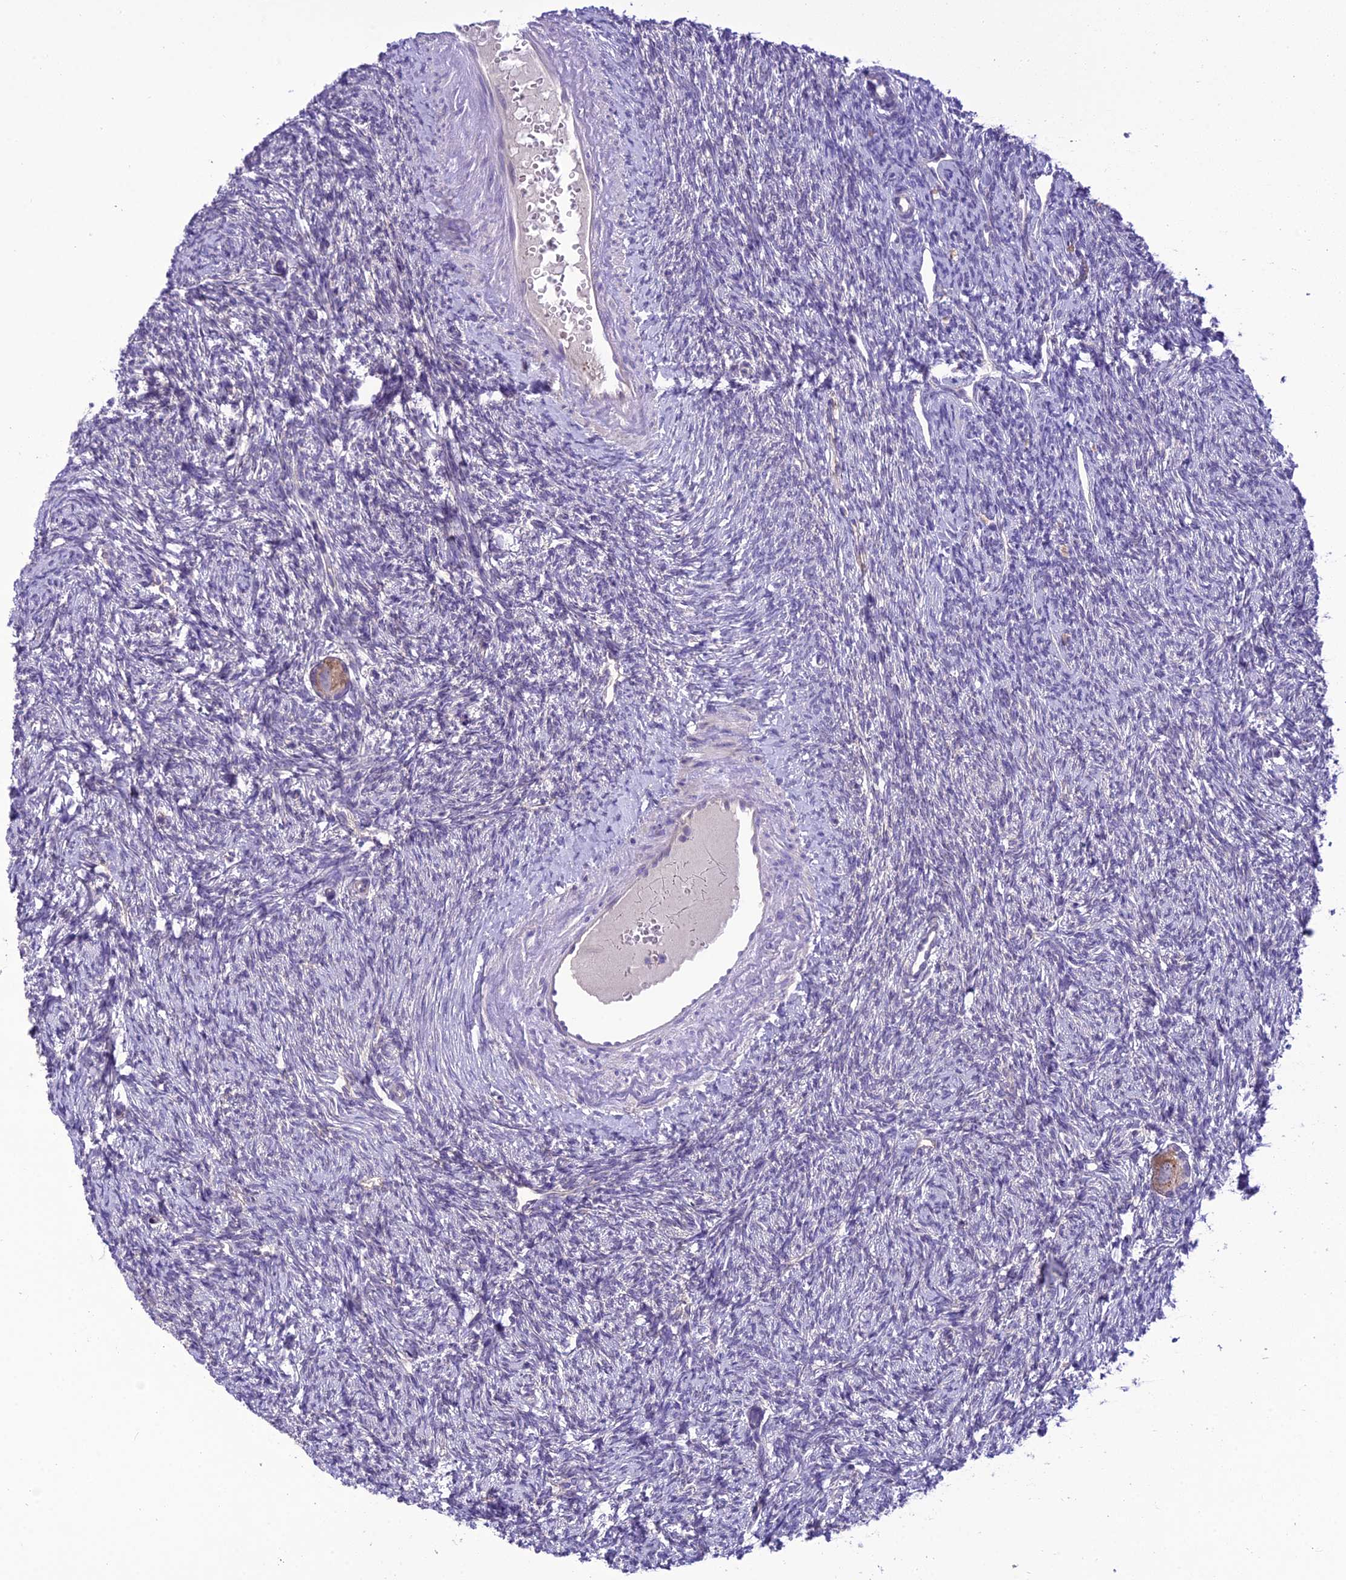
{"staining": {"intensity": "moderate", "quantity": ">75%", "location": "cytoplasmic/membranous"}, "tissue": "ovary", "cell_type": "Follicle cells", "image_type": "normal", "snomed": [{"axis": "morphology", "description": "Normal tissue, NOS"}, {"axis": "morphology", "description": "Cyst, NOS"}, {"axis": "topography", "description": "Ovary"}], "caption": "Immunohistochemistry histopathology image of unremarkable ovary: human ovary stained using immunohistochemistry exhibits medium levels of moderate protein expression localized specifically in the cytoplasmic/membranous of follicle cells, appearing as a cytoplasmic/membranous brown color.", "gene": "SCRT1", "patient": {"sex": "female", "age": 33}}